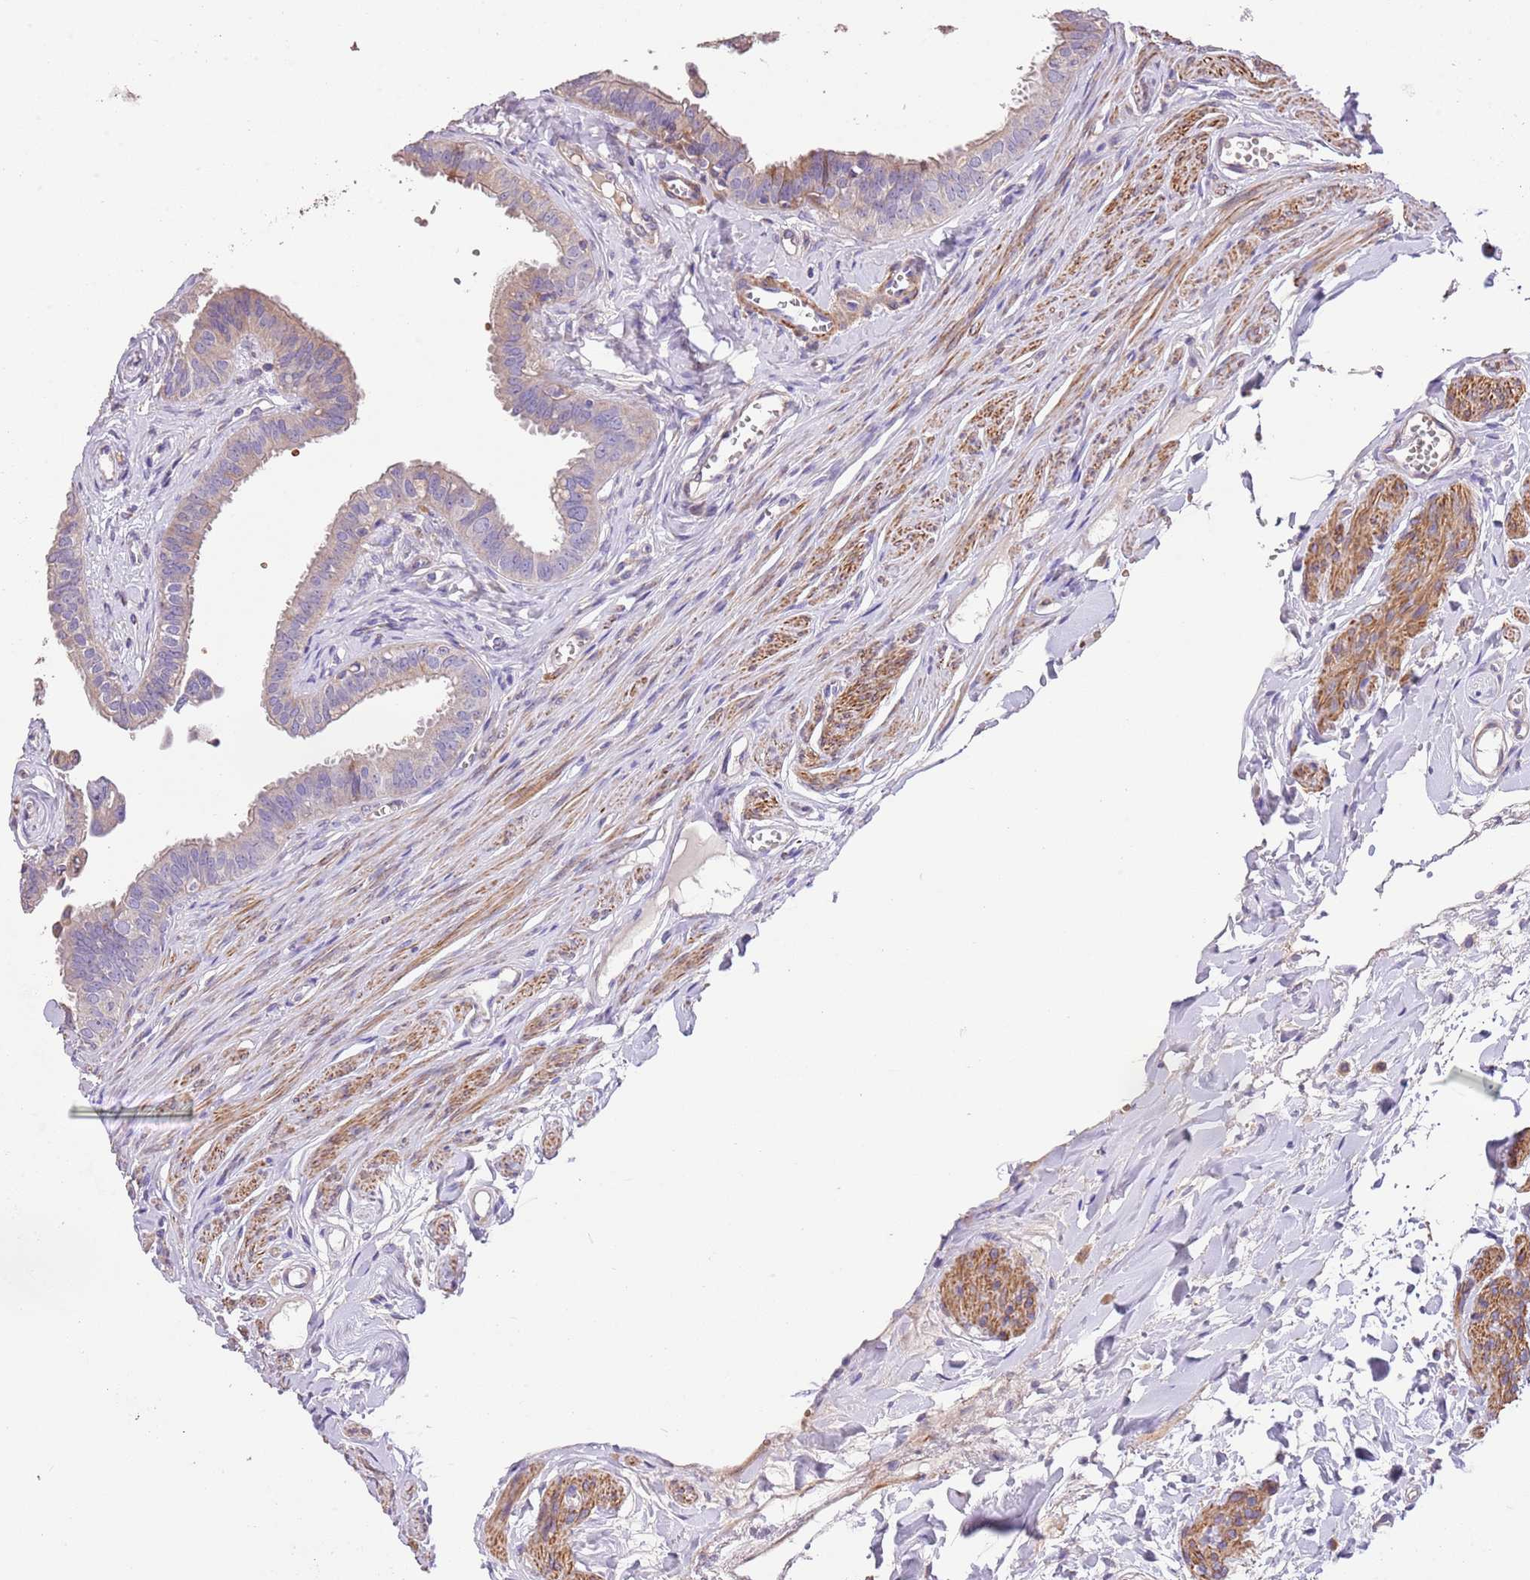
{"staining": {"intensity": "negative", "quantity": "none", "location": "none"}, "tissue": "fallopian tube", "cell_type": "Glandular cells", "image_type": "normal", "snomed": [{"axis": "morphology", "description": "Normal tissue, NOS"}, {"axis": "morphology", "description": "Carcinoma, NOS"}, {"axis": "topography", "description": "Fallopian tube"}, {"axis": "topography", "description": "Ovary"}], "caption": "Immunohistochemistry (IHC) micrograph of unremarkable fallopian tube: human fallopian tube stained with DAB (3,3'-diaminobenzidine) displays no significant protein positivity in glandular cells. (DAB (3,3'-diaminobenzidine) immunohistochemistry, high magnification).", "gene": "PIGA", "patient": {"sex": "female", "age": 59}}